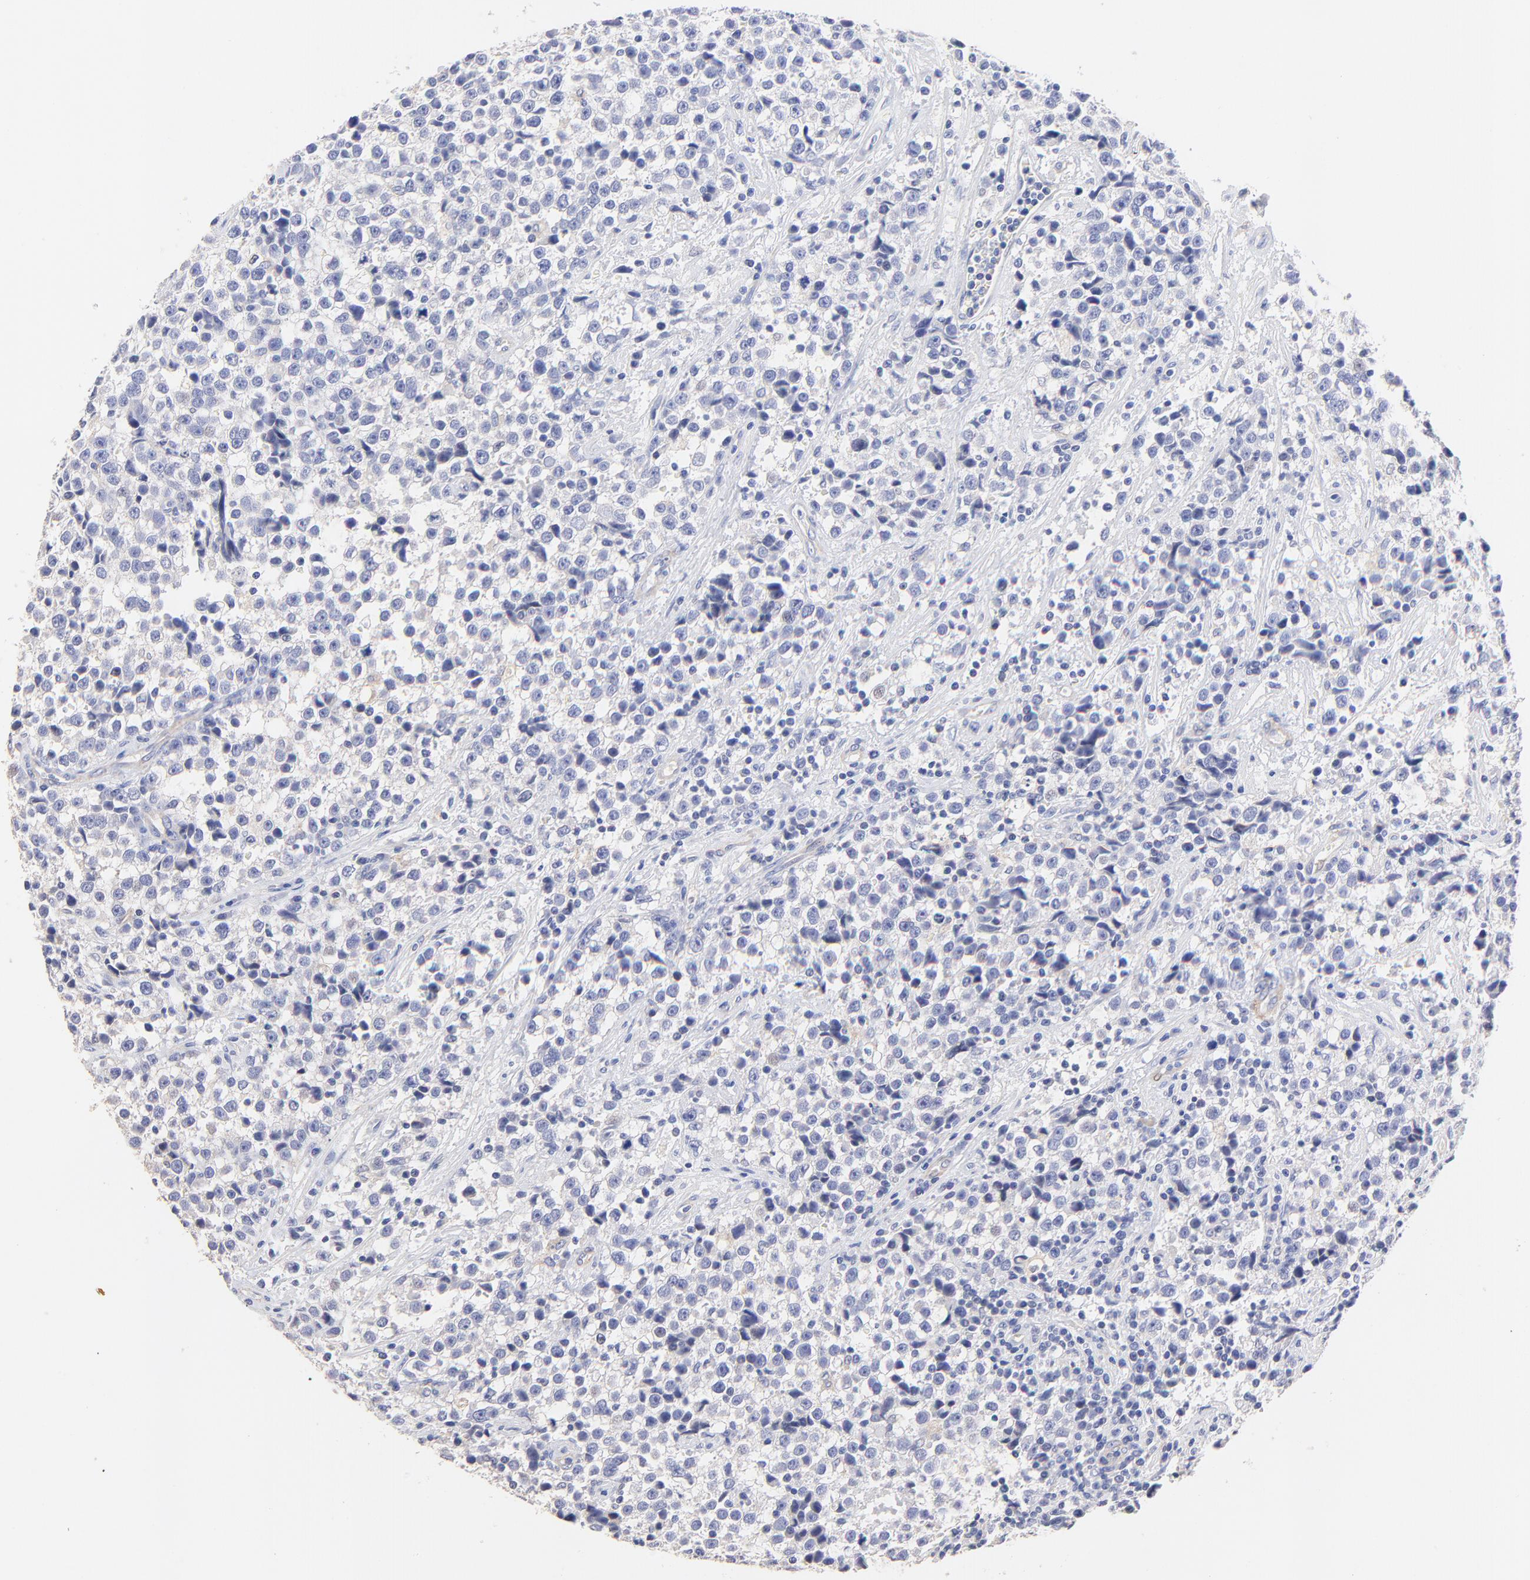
{"staining": {"intensity": "negative", "quantity": "none", "location": "none"}, "tissue": "testis cancer", "cell_type": "Tumor cells", "image_type": "cancer", "snomed": [{"axis": "morphology", "description": "Seminoma, NOS"}, {"axis": "topography", "description": "Testis"}], "caption": "The histopathology image shows no staining of tumor cells in seminoma (testis). (Immunohistochemistry, brightfield microscopy, high magnification).", "gene": "ACTRT1", "patient": {"sex": "male", "age": 38}}